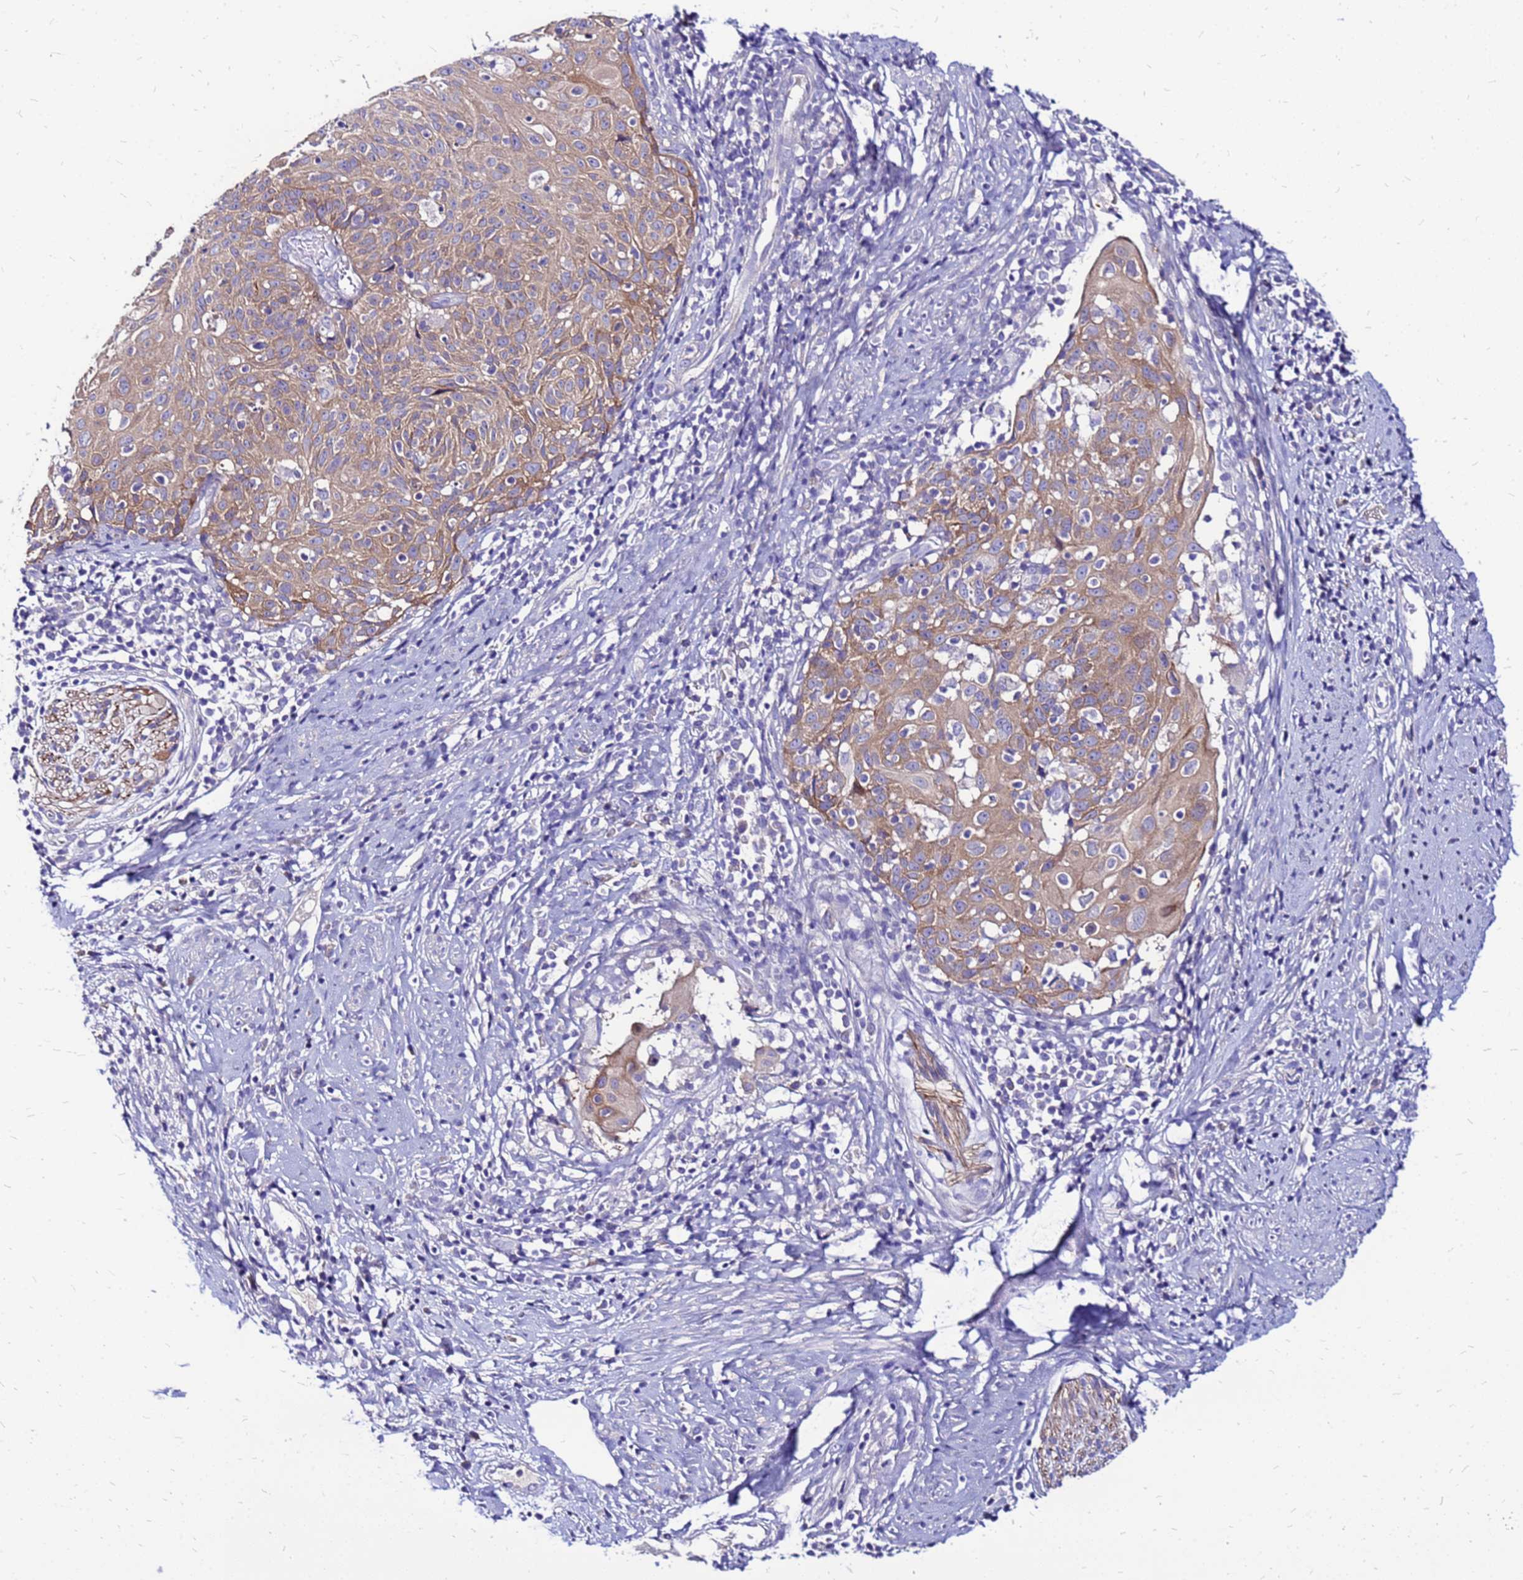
{"staining": {"intensity": "weak", "quantity": ">75%", "location": "cytoplasmic/membranous"}, "tissue": "cervical cancer", "cell_type": "Tumor cells", "image_type": "cancer", "snomed": [{"axis": "morphology", "description": "Squamous cell carcinoma, NOS"}, {"axis": "topography", "description": "Cervix"}], "caption": "Squamous cell carcinoma (cervical) stained with DAB (3,3'-diaminobenzidine) immunohistochemistry (IHC) reveals low levels of weak cytoplasmic/membranous staining in approximately >75% of tumor cells.", "gene": "ARHGEF5", "patient": {"sex": "female", "age": 70}}